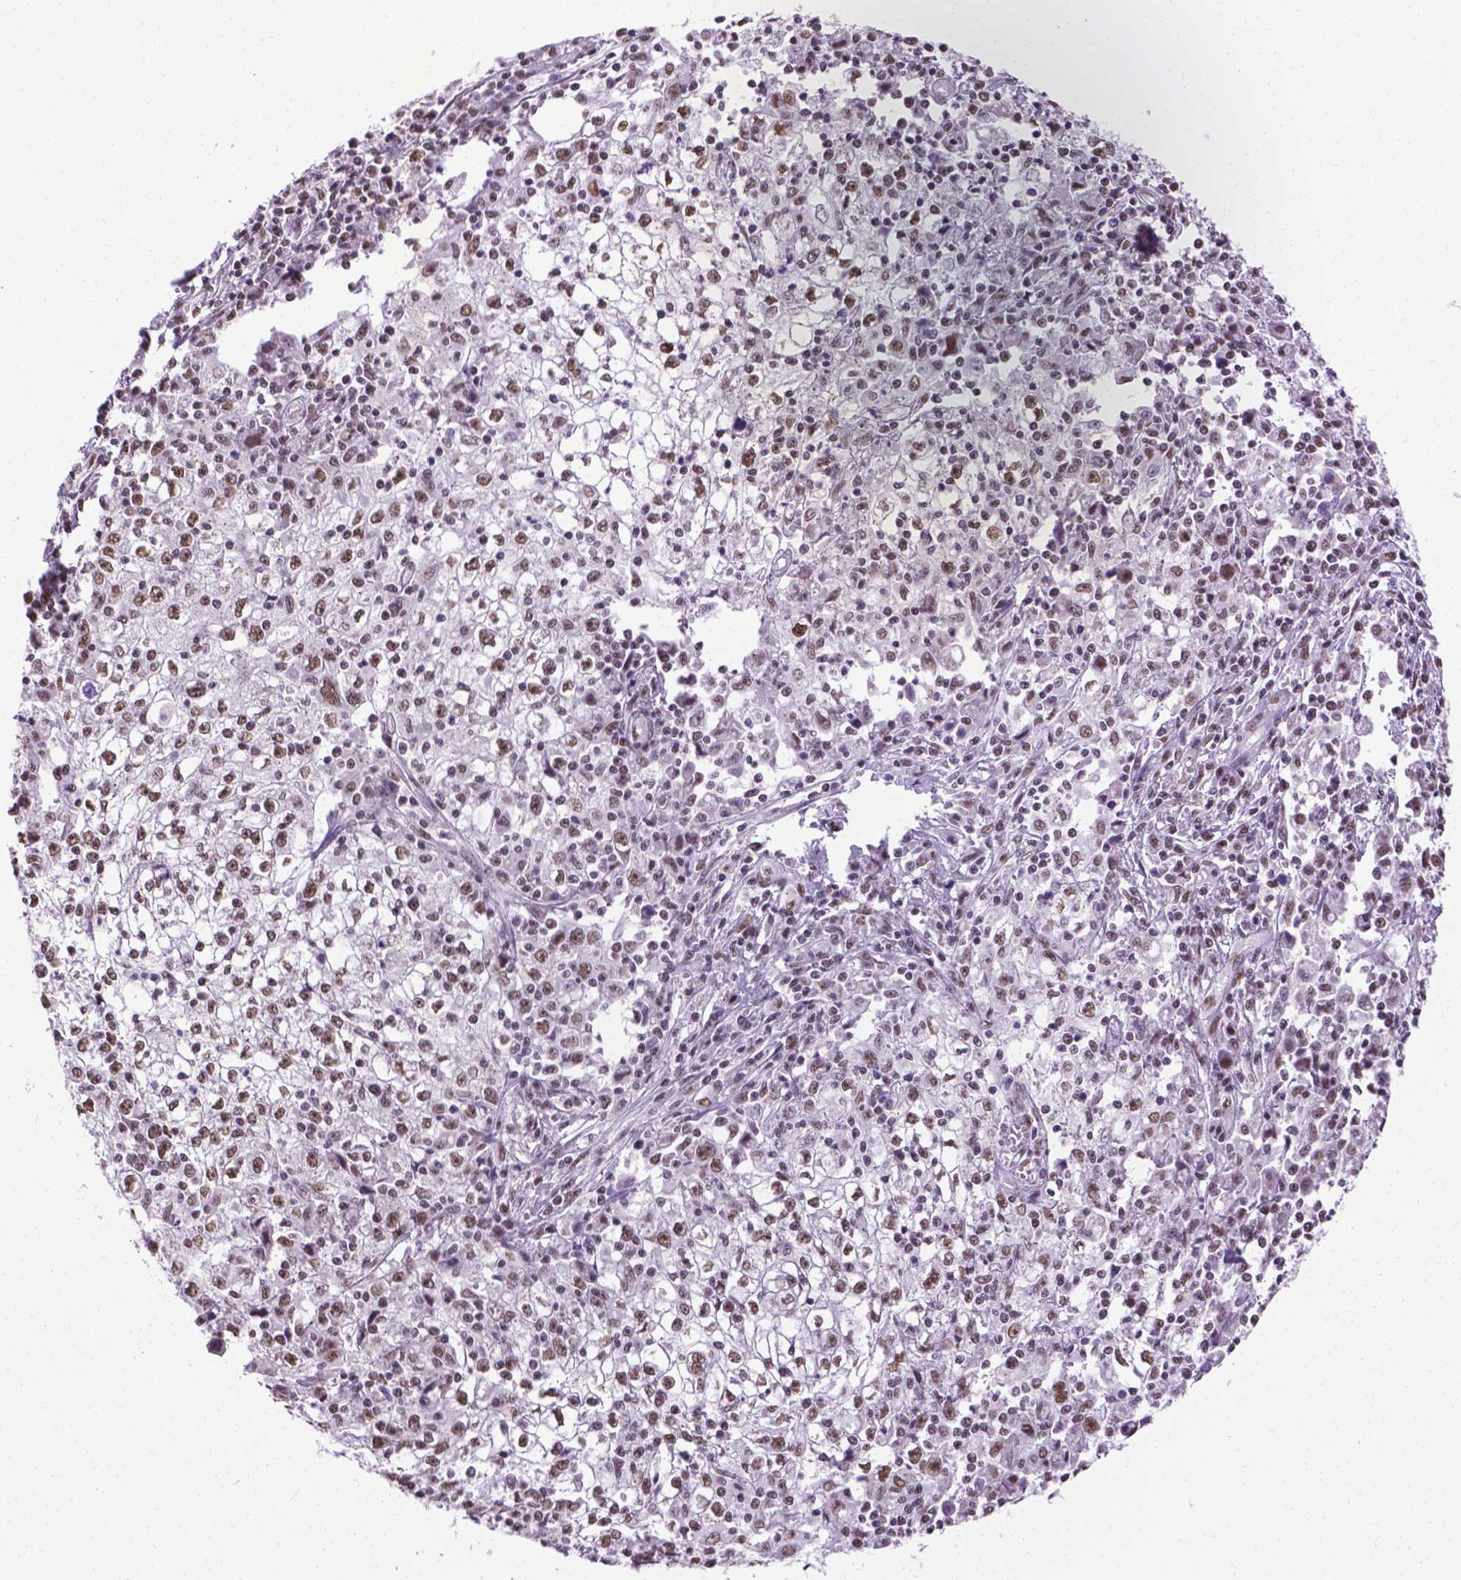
{"staining": {"intensity": "moderate", "quantity": ">75%", "location": "nuclear"}, "tissue": "cervical cancer", "cell_type": "Tumor cells", "image_type": "cancer", "snomed": [{"axis": "morphology", "description": "Squamous cell carcinoma, NOS"}, {"axis": "topography", "description": "Cervix"}], "caption": "High-magnification brightfield microscopy of cervical cancer stained with DAB (3,3'-diaminobenzidine) (brown) and counterstained with hematoxylin (blue). tumor cells exhibit moderate nuclear positivity is present in approximately>75% of cells. The staining was performed using DAB to visualize the protein expression in brown, while the nuclei were stained in blue with hematoxylin (Magnification: 20x).", "gene": "ABI2", "patient": {"sex": "female", "age": 85}}